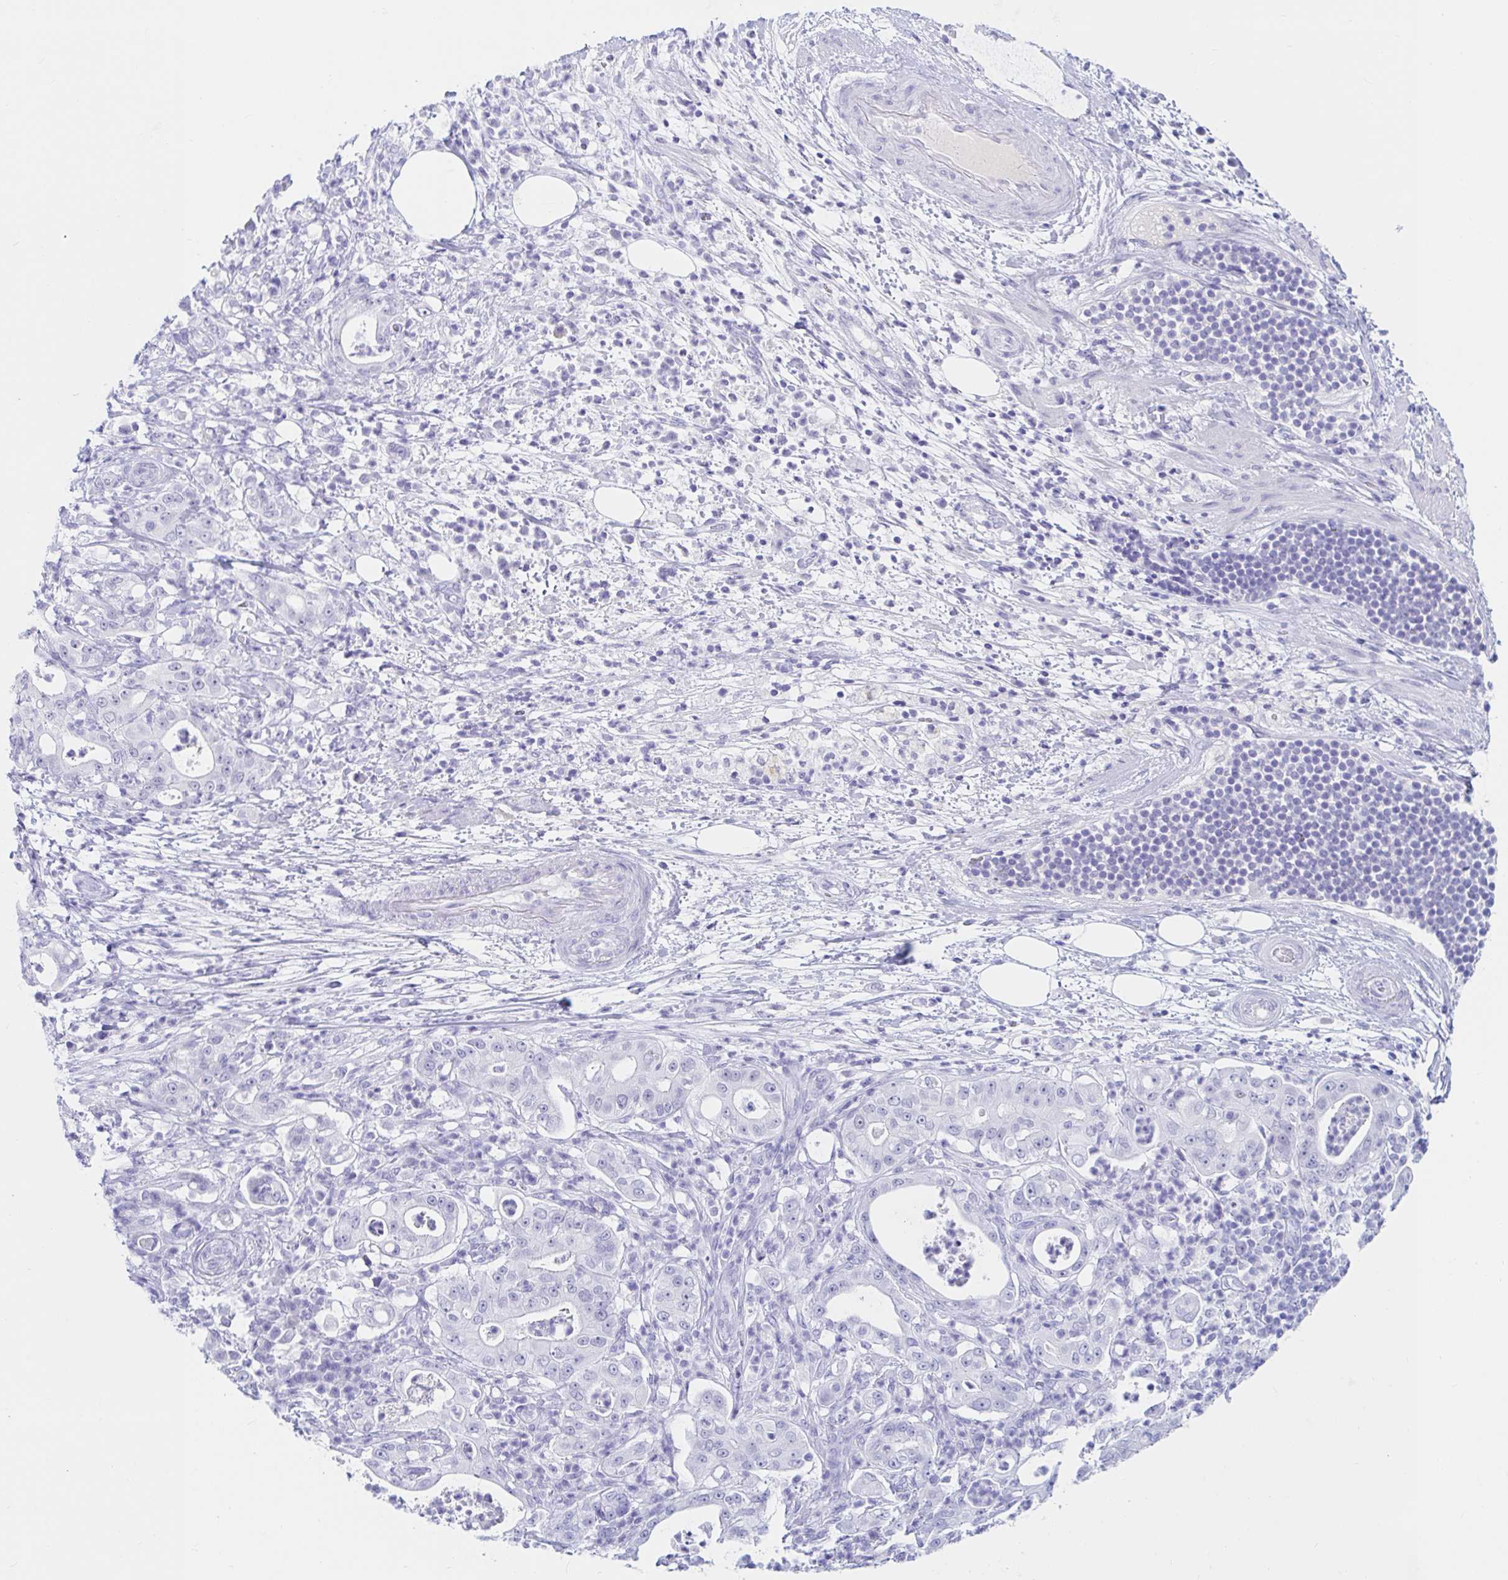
{"staining": {"intensity": "negative", "quantity": "none", "location": "none"}, "tissue": "pancreatic cancer", "cell_type": "Tumor cells", "image_type": "cancer", "snomed": [{"axis": "morphology", "description": "Adenocarcinoma, NOS"}, {"axis": "topography", "description": "Pancreas"}], "caption": "Immunohistochemical staining of pancreatic cancer demonstrates no significant staining in tumor cells.", "gene": "OR6T1", "patient": {"sex": "male", "age": 71}}